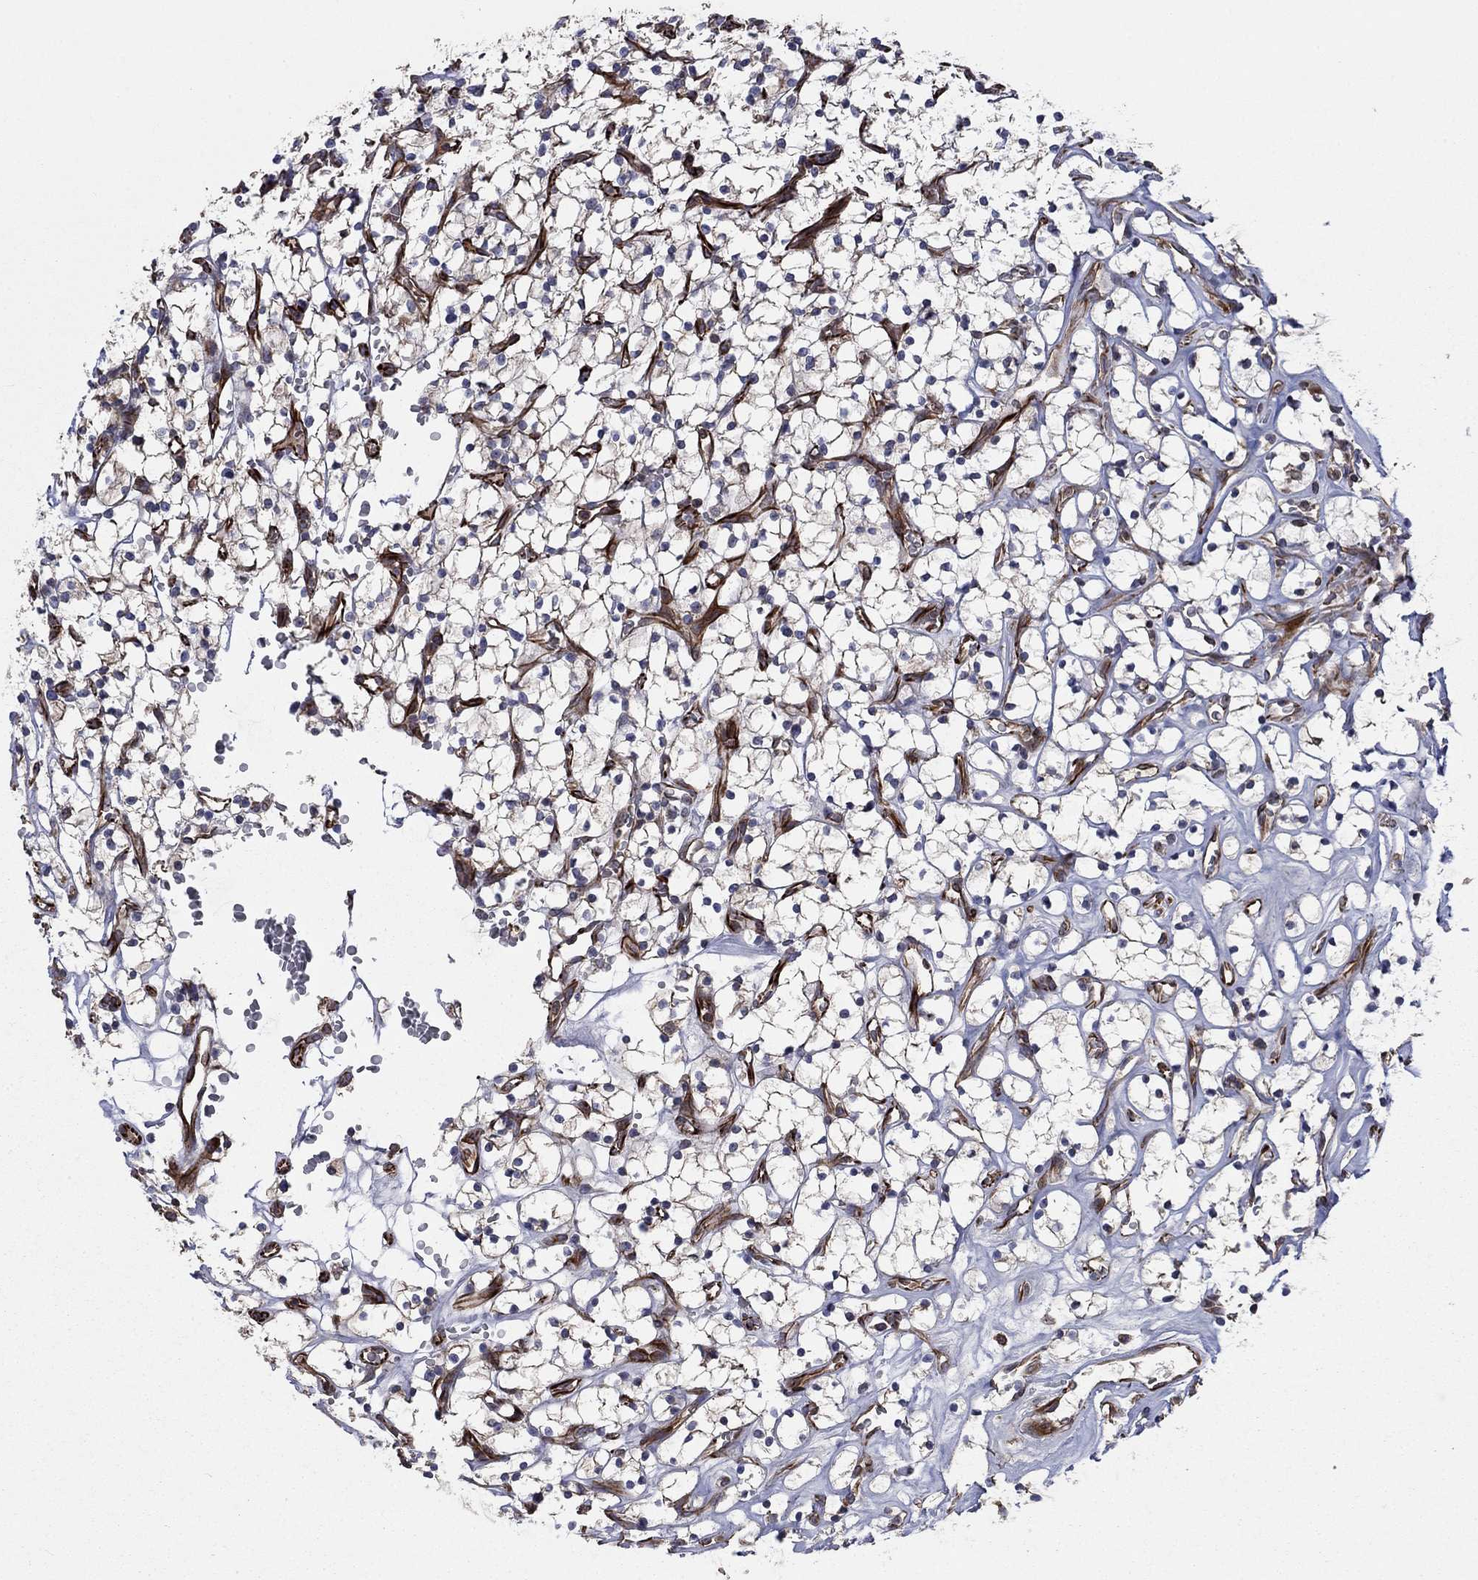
{"staining": {"intensity": "negative", "quantity": "none", "location": "none"}, "tissue": "renal cancer", "cell_type": "Tumor cells", "image_type": "cancer", "snomed": [{"axis": "morphology", "description": "Adenocarcinoma, NOS"}, {"axis": "topography", "description": "Kidney"}], "caption": "IHC histopathology image of neoplastic tissue: renal adenocarcinoma stained with DAB (3,3'-diaminobenzidine) demonstrates no significant protein staining in tumor cells. Nuclei are stained in blue.", "gene": "NDUFC1", "patient": {"sex": "female", "age": 64}}